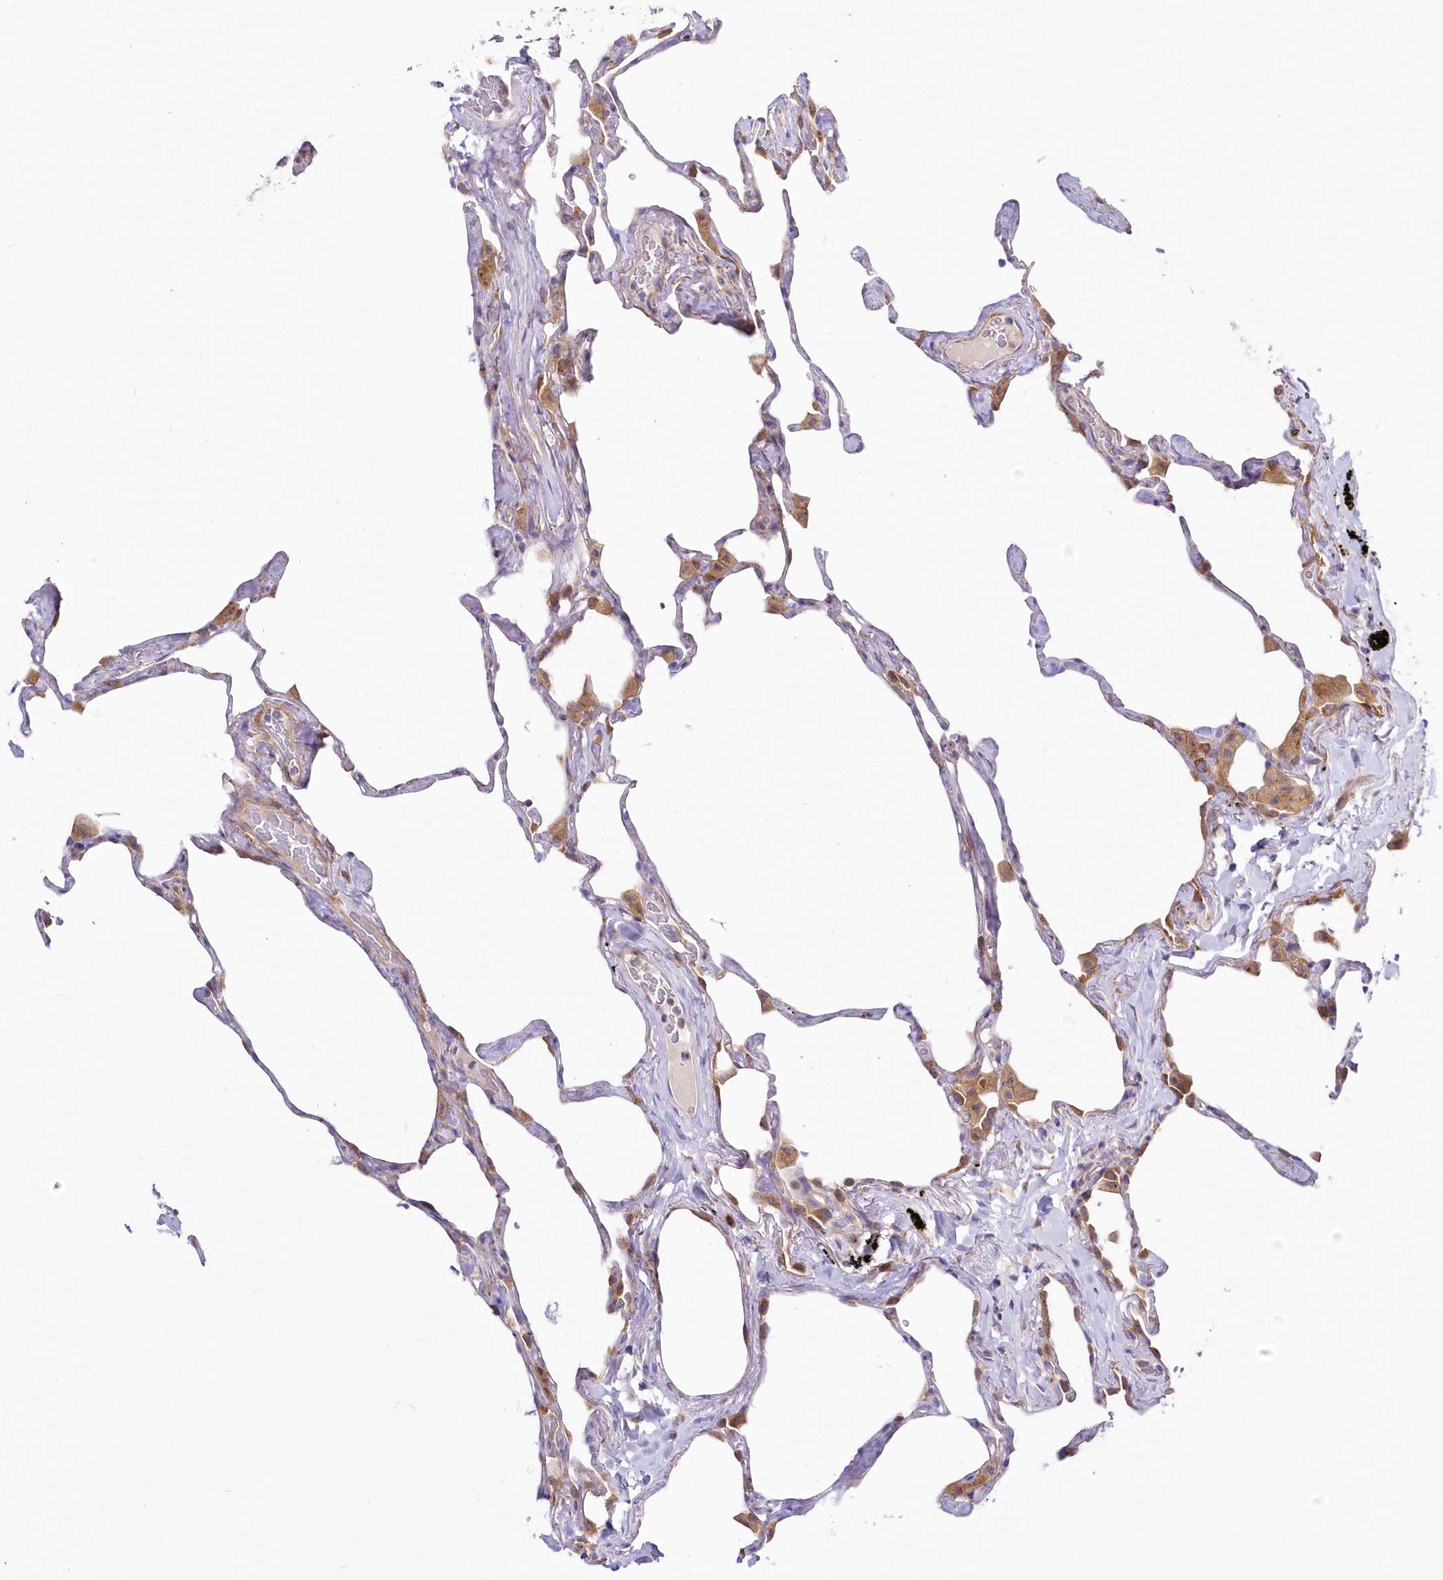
{"staining": {"intensity": "negative", "quantity": "none", "location": "none"}, "tissue": "lung", "cell_type": "Alveolar cells", "image_type": "normal", "snomed": [{"axis": "morphology", "description": "Normal tissue, NOS"}, {"axis": "topography", "description": "Lung"}], "caption": "Immunohistochemical staining of benign lung reveals no significant expression in alveolar cells.", "gene": "ARFGEF3", "patient": {"sex": "male", "age": 65}}